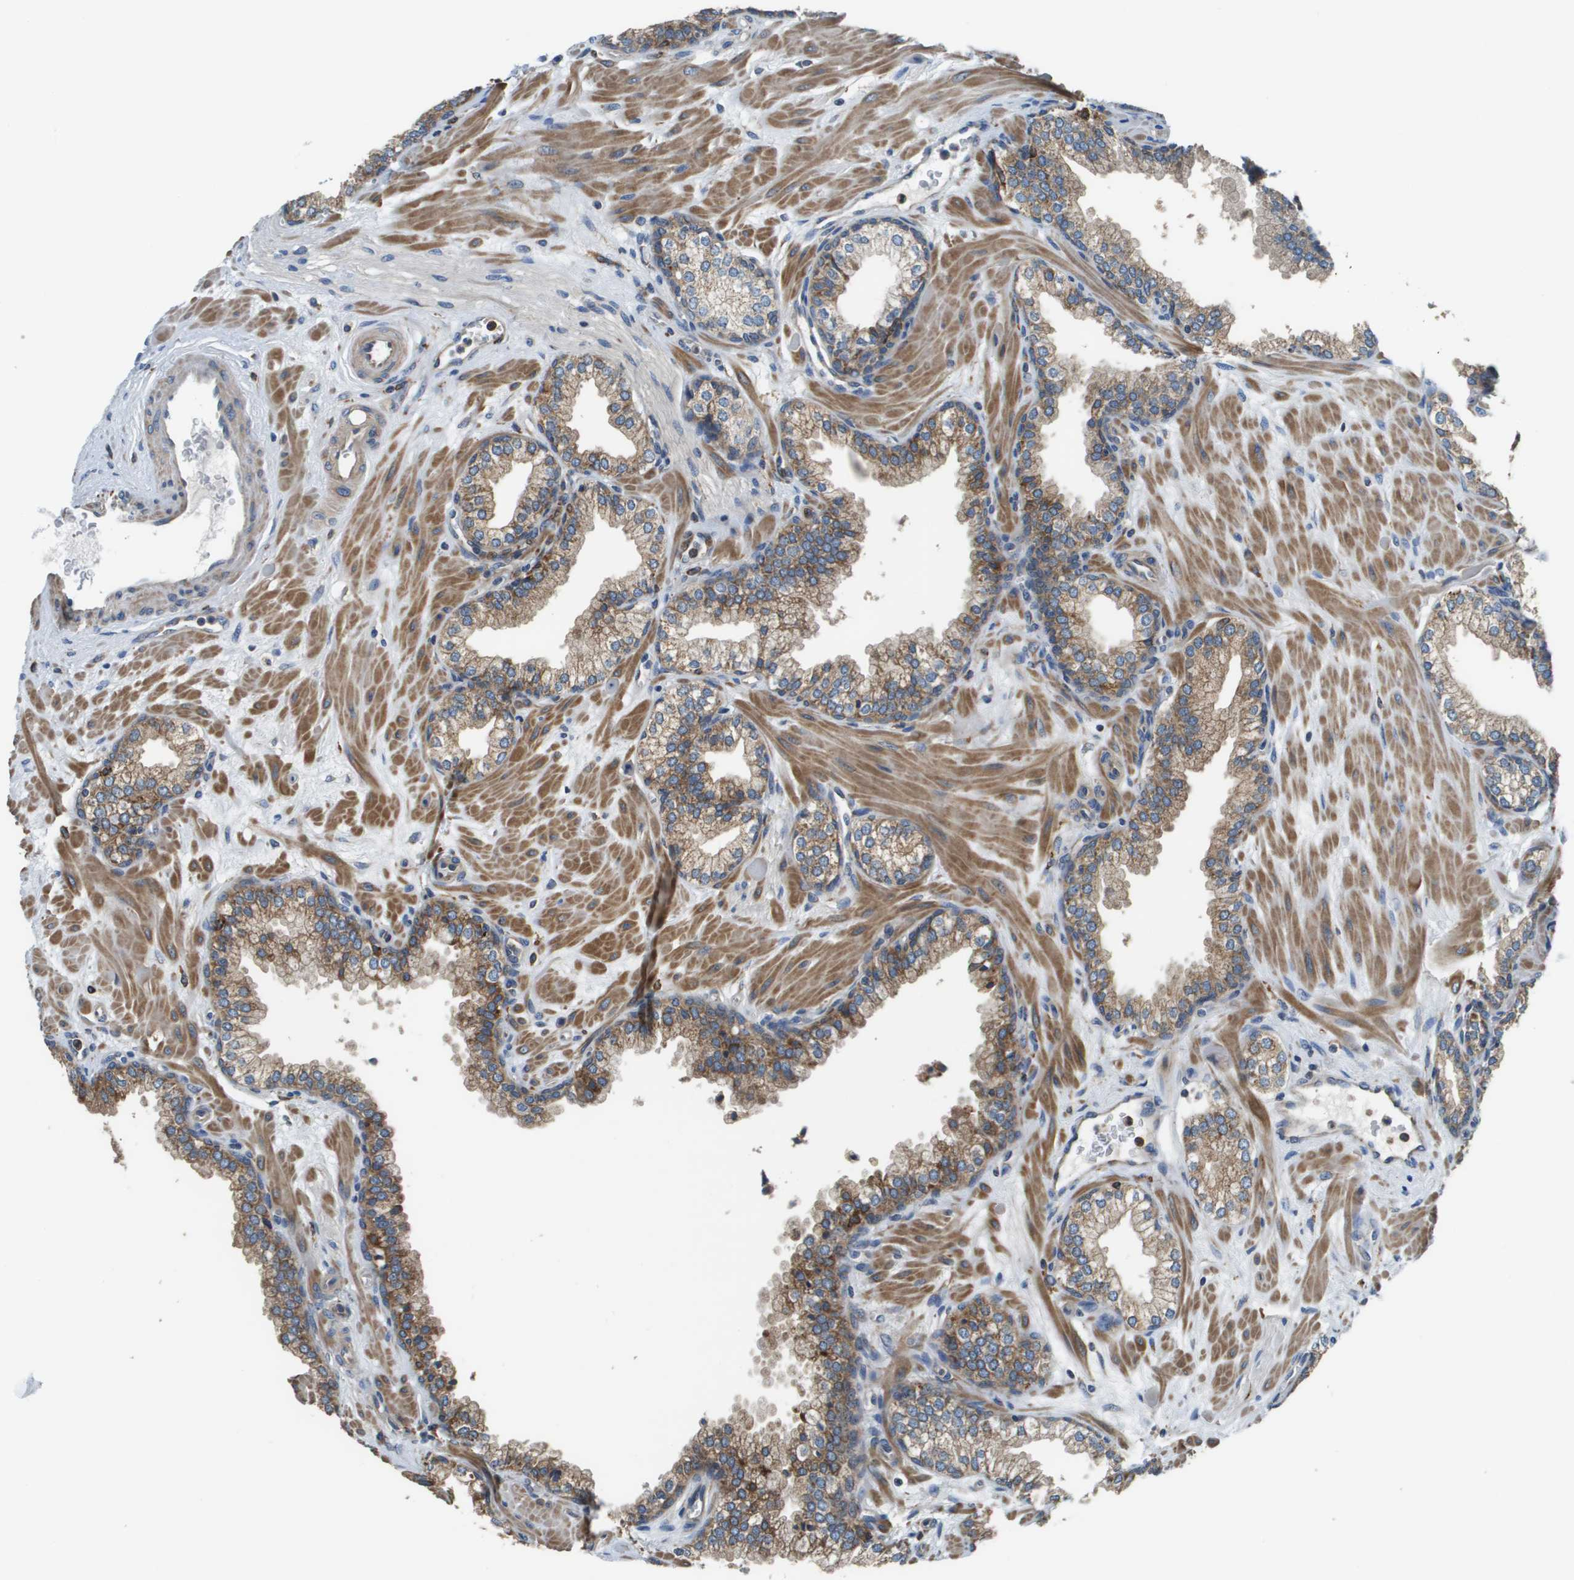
{"staining": {"intensity": "moderate", "quantity": ">75%", "location": "cytoplasmic/membranous"}, "tissue": "prostate", "cell_type": "Glandular cells", "image_type": "normal", "snomed": [{"axis": "morphology", "description": "Normal tissue, NOS"}, {"axis": "morphology", "description": "Urothelial carcinoma, Low grade"}, {"axis": "topography", "description": "Urinary bladder"}, {"axis": "topography", "description": "Prostate"}], "caption": "Glandular cells demonstrate medium levels of moderate cytoplasmic/membranous staining in about >75% of cells in benign human prostate.", "gene": "CNPY3", "patient": {"sex": "male", "age": 60}}